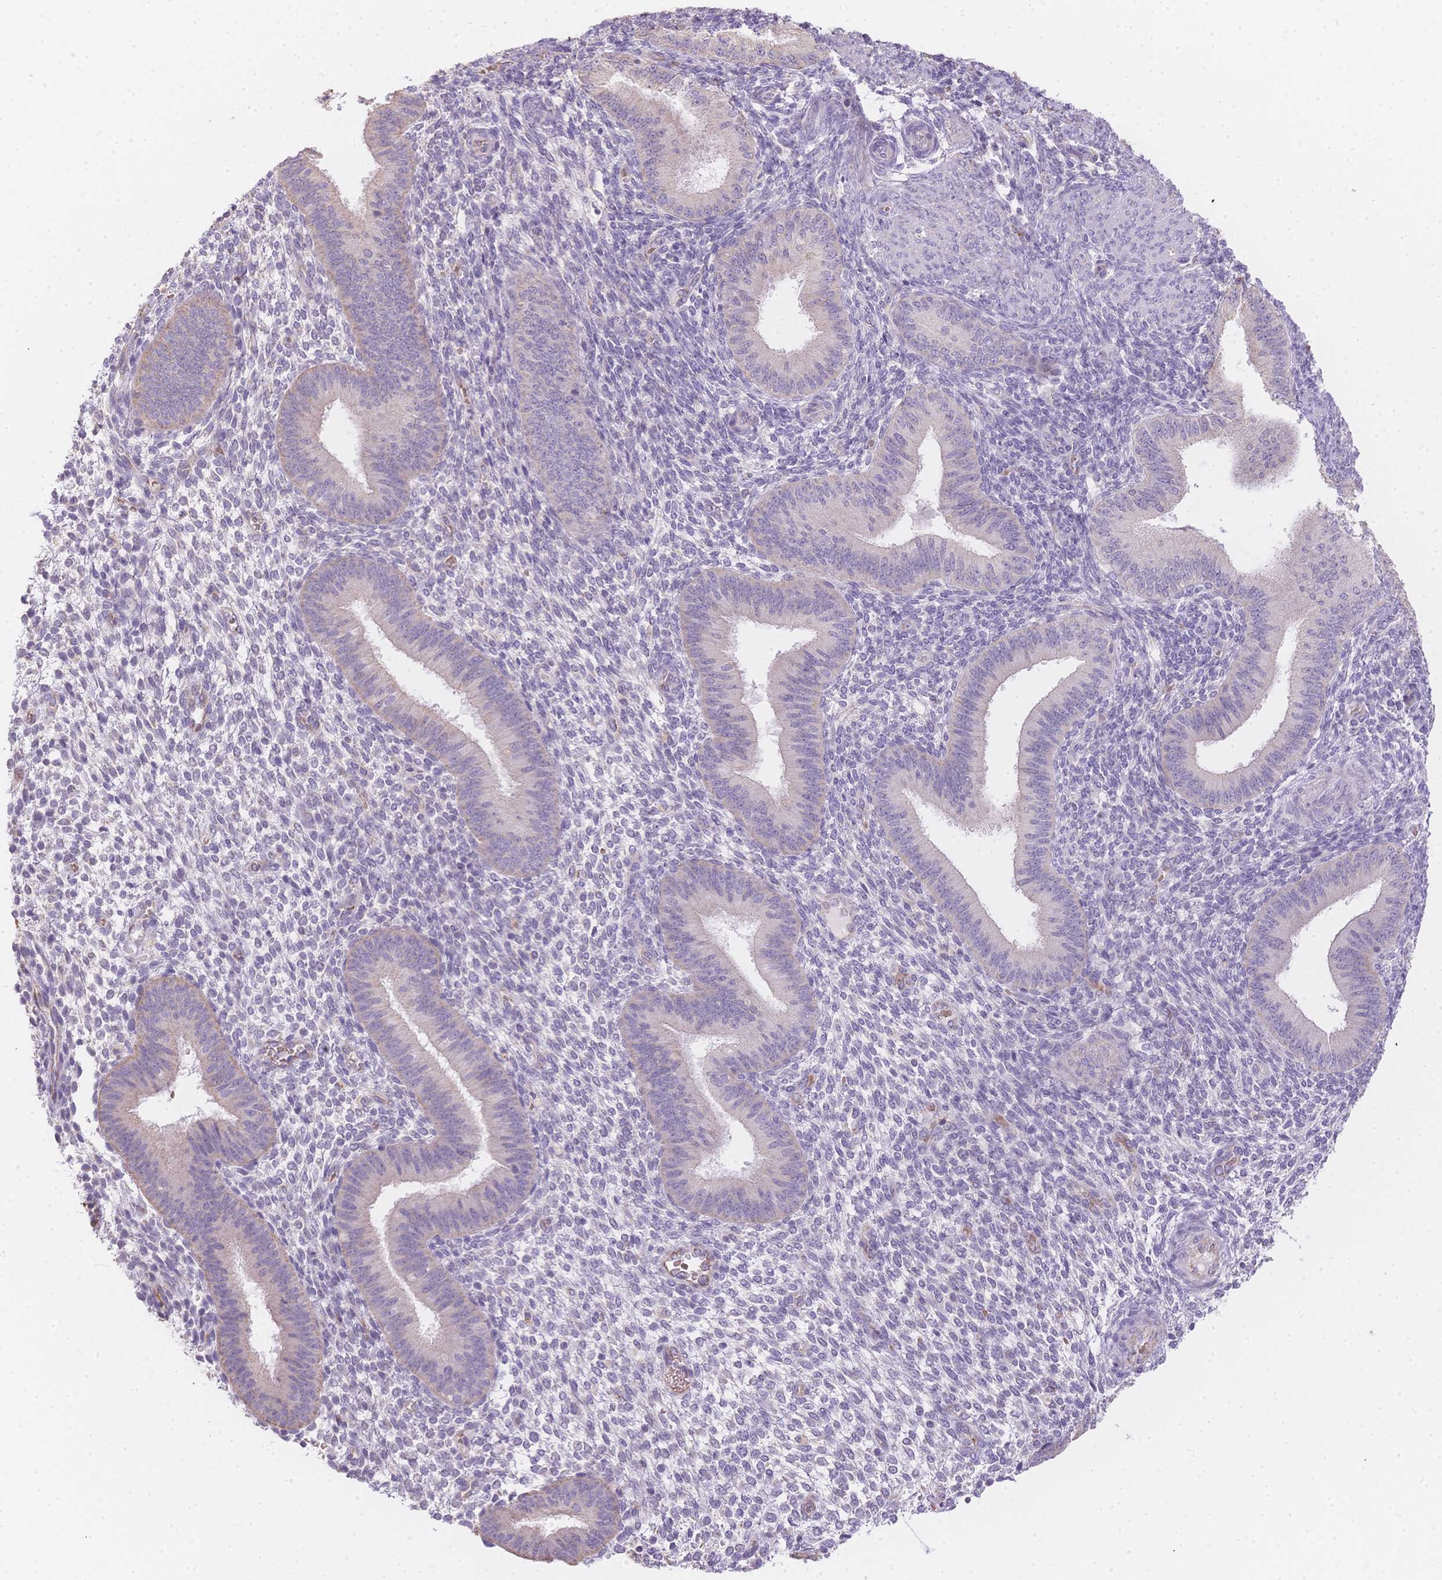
{"staining": {"intensity": "negative", "quantity": "none", "location": "none"}, "tissue": "endometrium", "cell_type": "Cells in endometrial stroma", "image_type": "normal", "snomed": [{"axis": "morphology", "description": "Normal tissue, NOS"}, {"axis": "topography", "description": "Endometrium"}], "caption": "DAB immunohistochemical staining of normal endometrium demonstrates no significant staining in cells in endometrial stroma. (DAB (3,3'-diaminobenzidine) IHC visualized using brightfield microscopy, high magnification).", "gene": "SMYD1", "patient": {"sex": "female", "age": 39}}